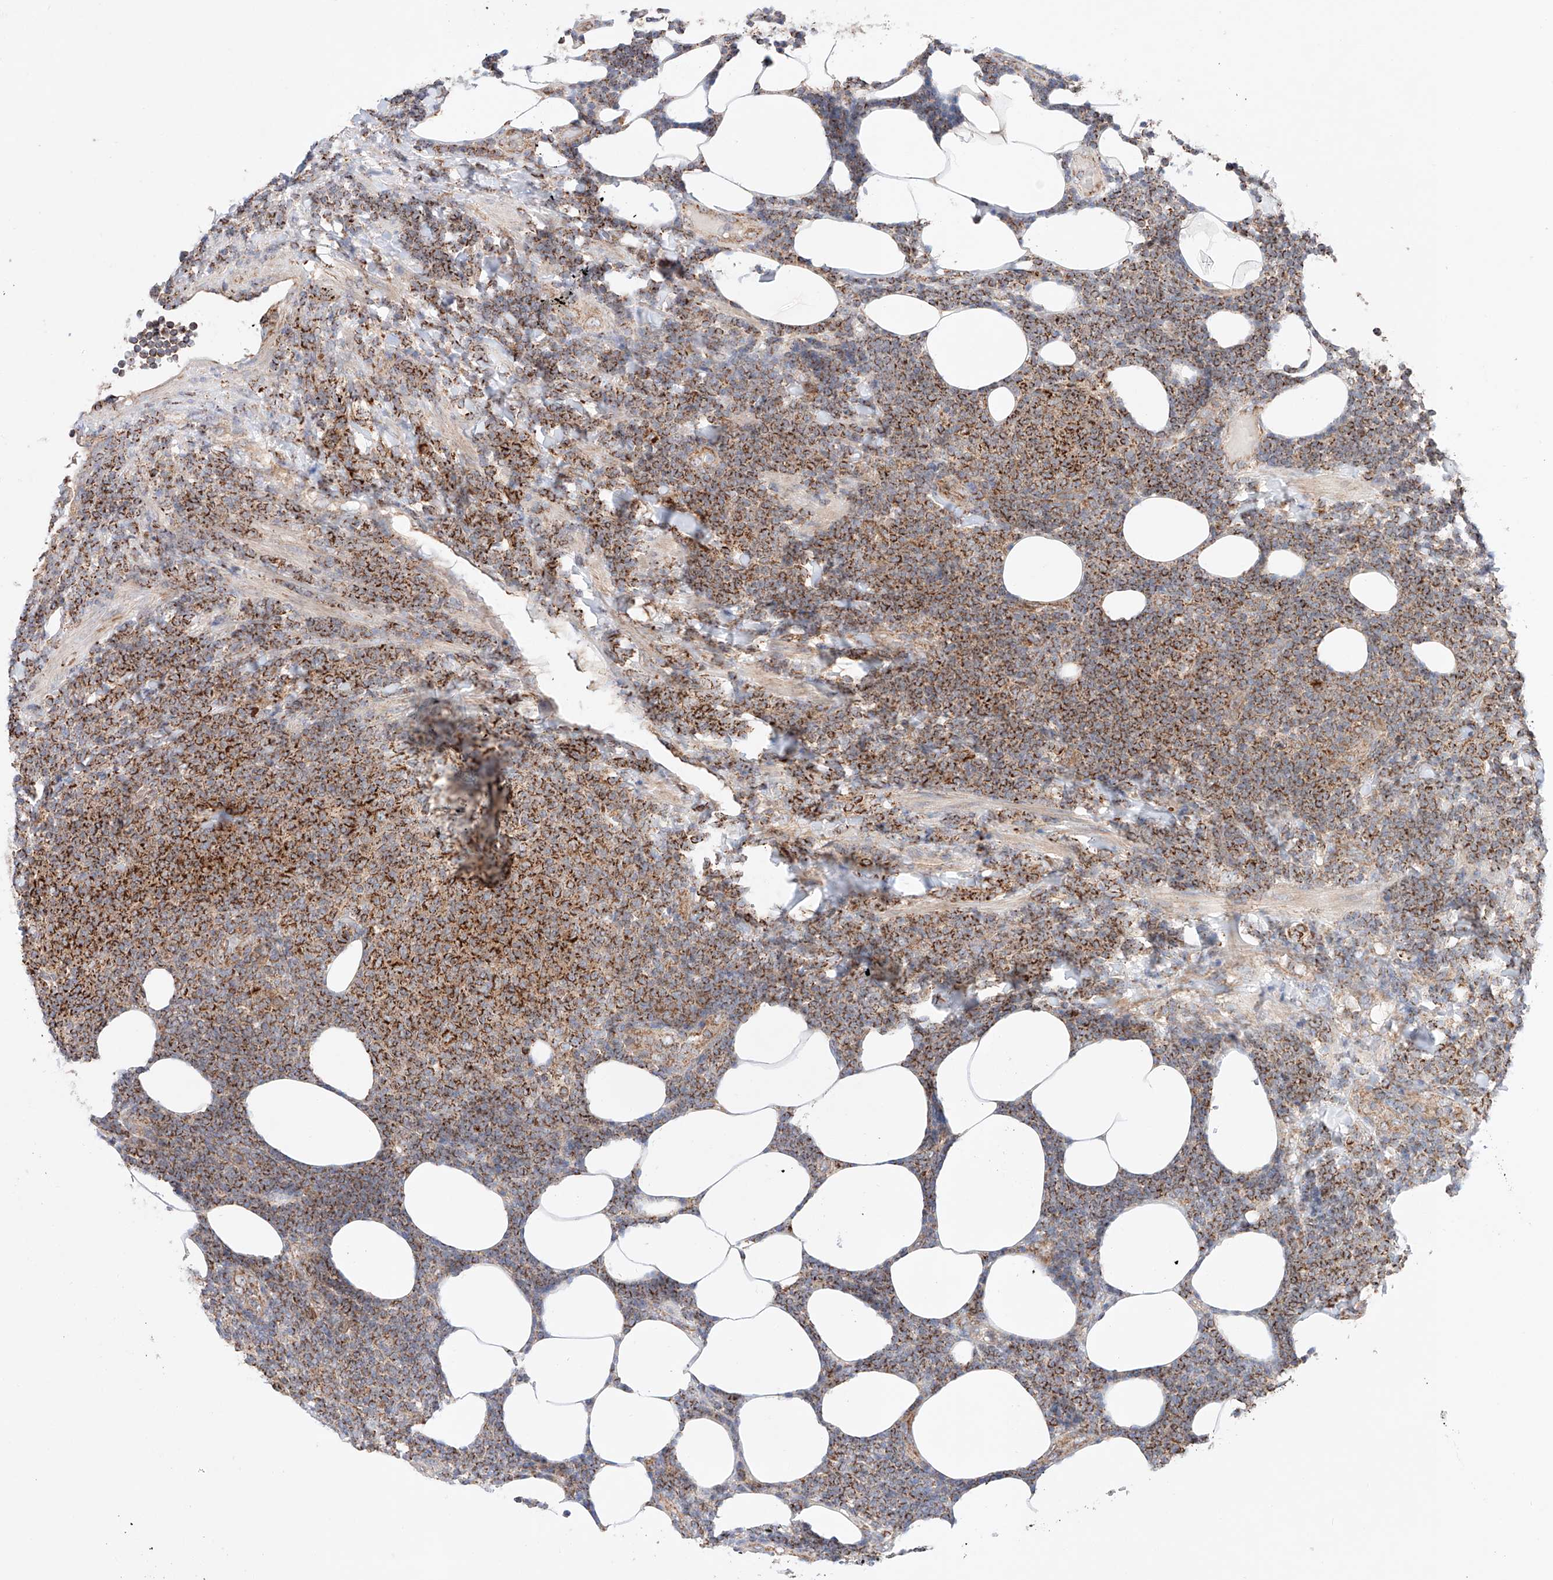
{"staining": {"intensity": "strong", "quantity": ">75%", "location": "cytoplasmic/membranous"}, "tissue": "lymphoma", "cell_type": "Tumor cells", "image_type": "cancer", "snomed": [{"axis": "morphology", "description": "Malignant lymphoma, non-Hodgkin's type, Low grade"}, {"axis": "topography", "description": "Lymph node"}], "caption": "An immunohistochemistry image of tumor tissue is shown. Protein staining in brown labels strong cytoplasmic/membranous positivity in lymphoma within tumor cells.", "gene": "KTI12", "patient": {"sex": "male", "age": 66}}